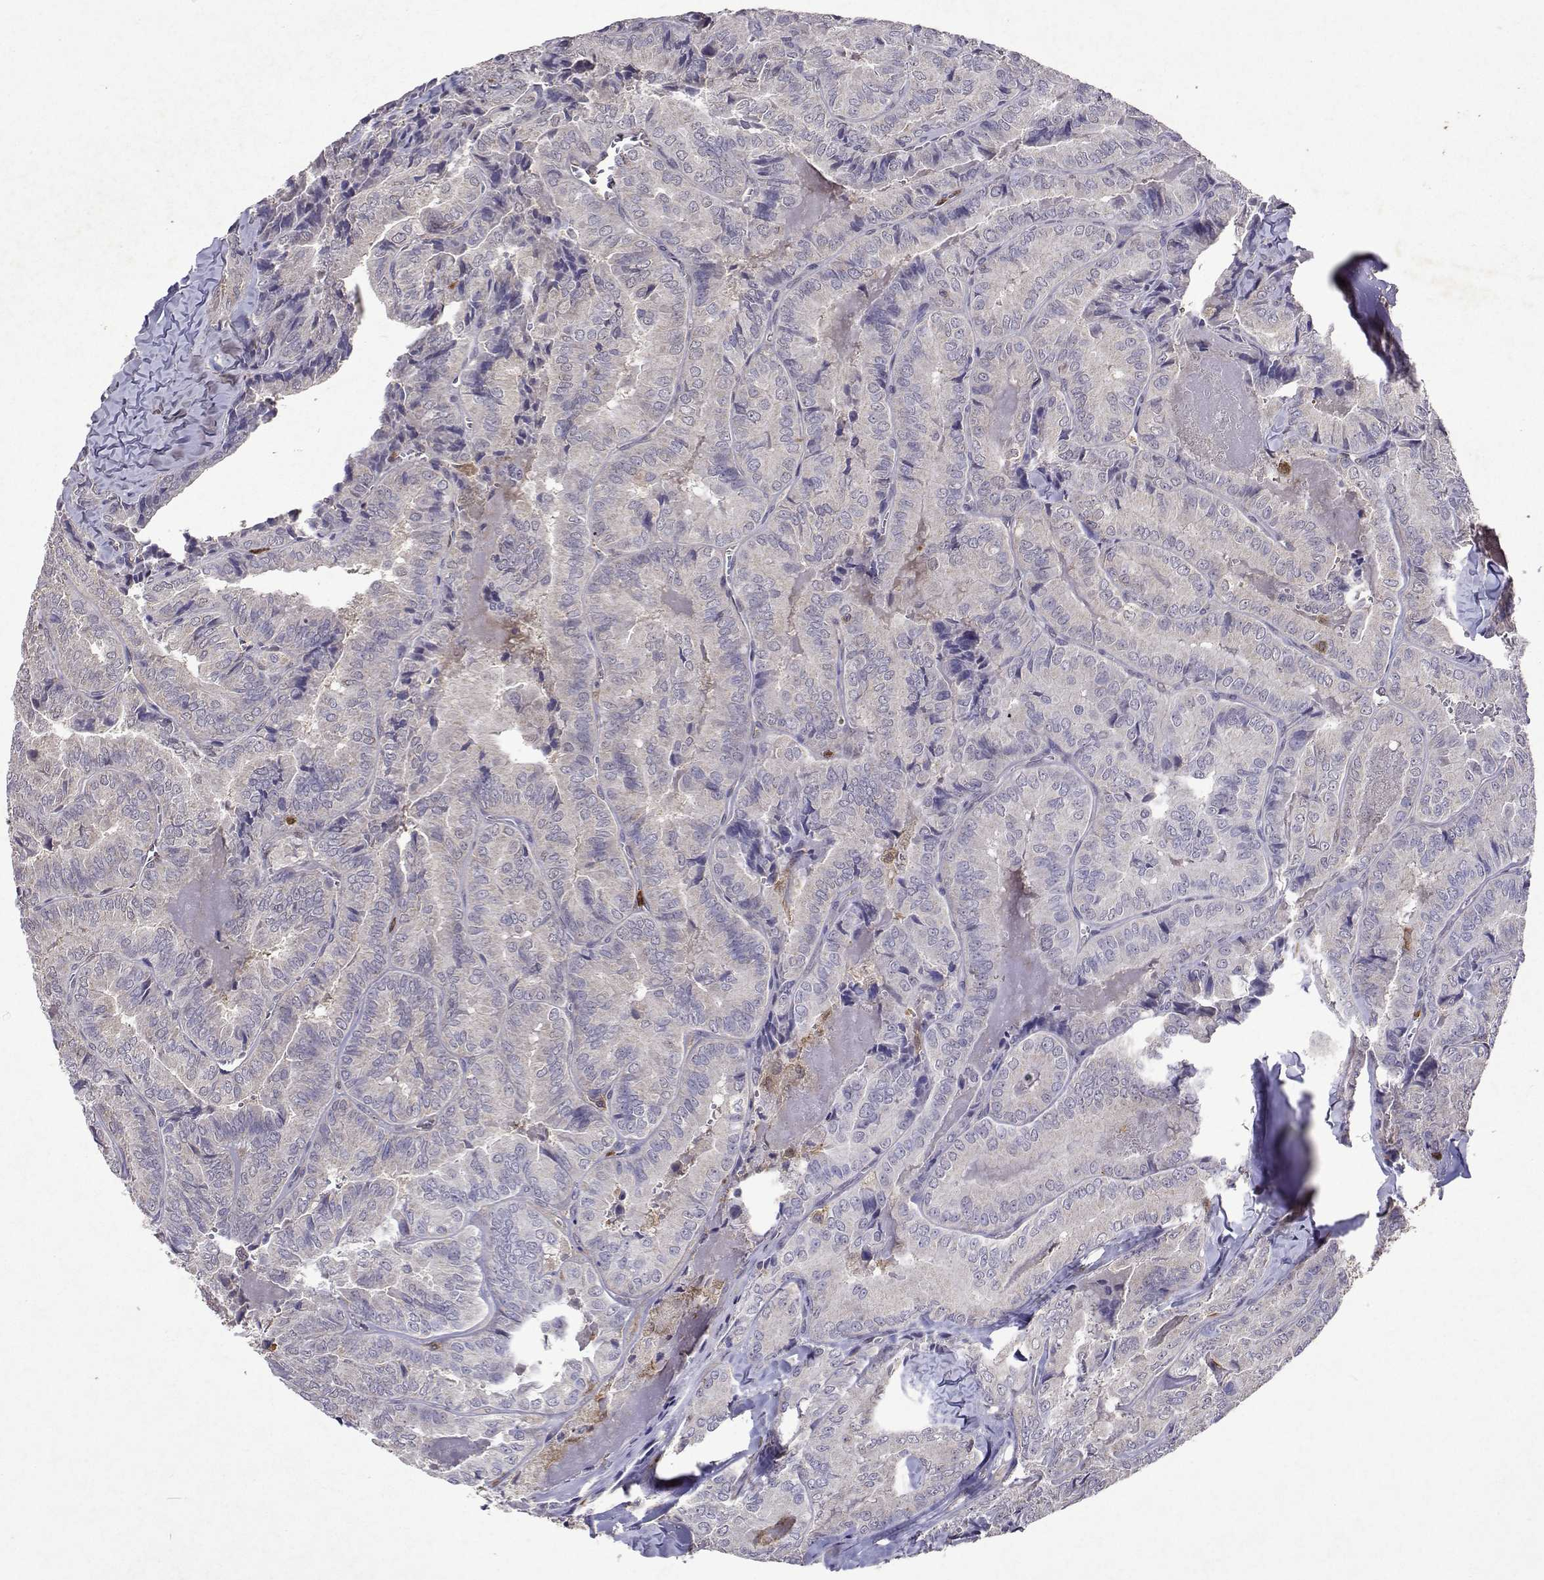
{"staining": {"intensity": "negative", "quantity": "none", "location": "none"}, "tissue": "thyroid cancer", "cell_type": "Tumor cells", "image_type": "cancer", "snomed": [{"axis": "morphology", "description": "Papillary adenocarcinoma, NOS"}, {"axis": "topography", "description": "Thyroid gland"}], "caption": "Tumor cells are negative for brown protein staining in thyroid papillary adenocarcinoma. (DAB (3,3'-diaminobenzidine) immunohistochemistry visualized using brightfield microscopy, high magnification).", "gene": "APAF1", "patient": {"sex": "female", "age": 75}}